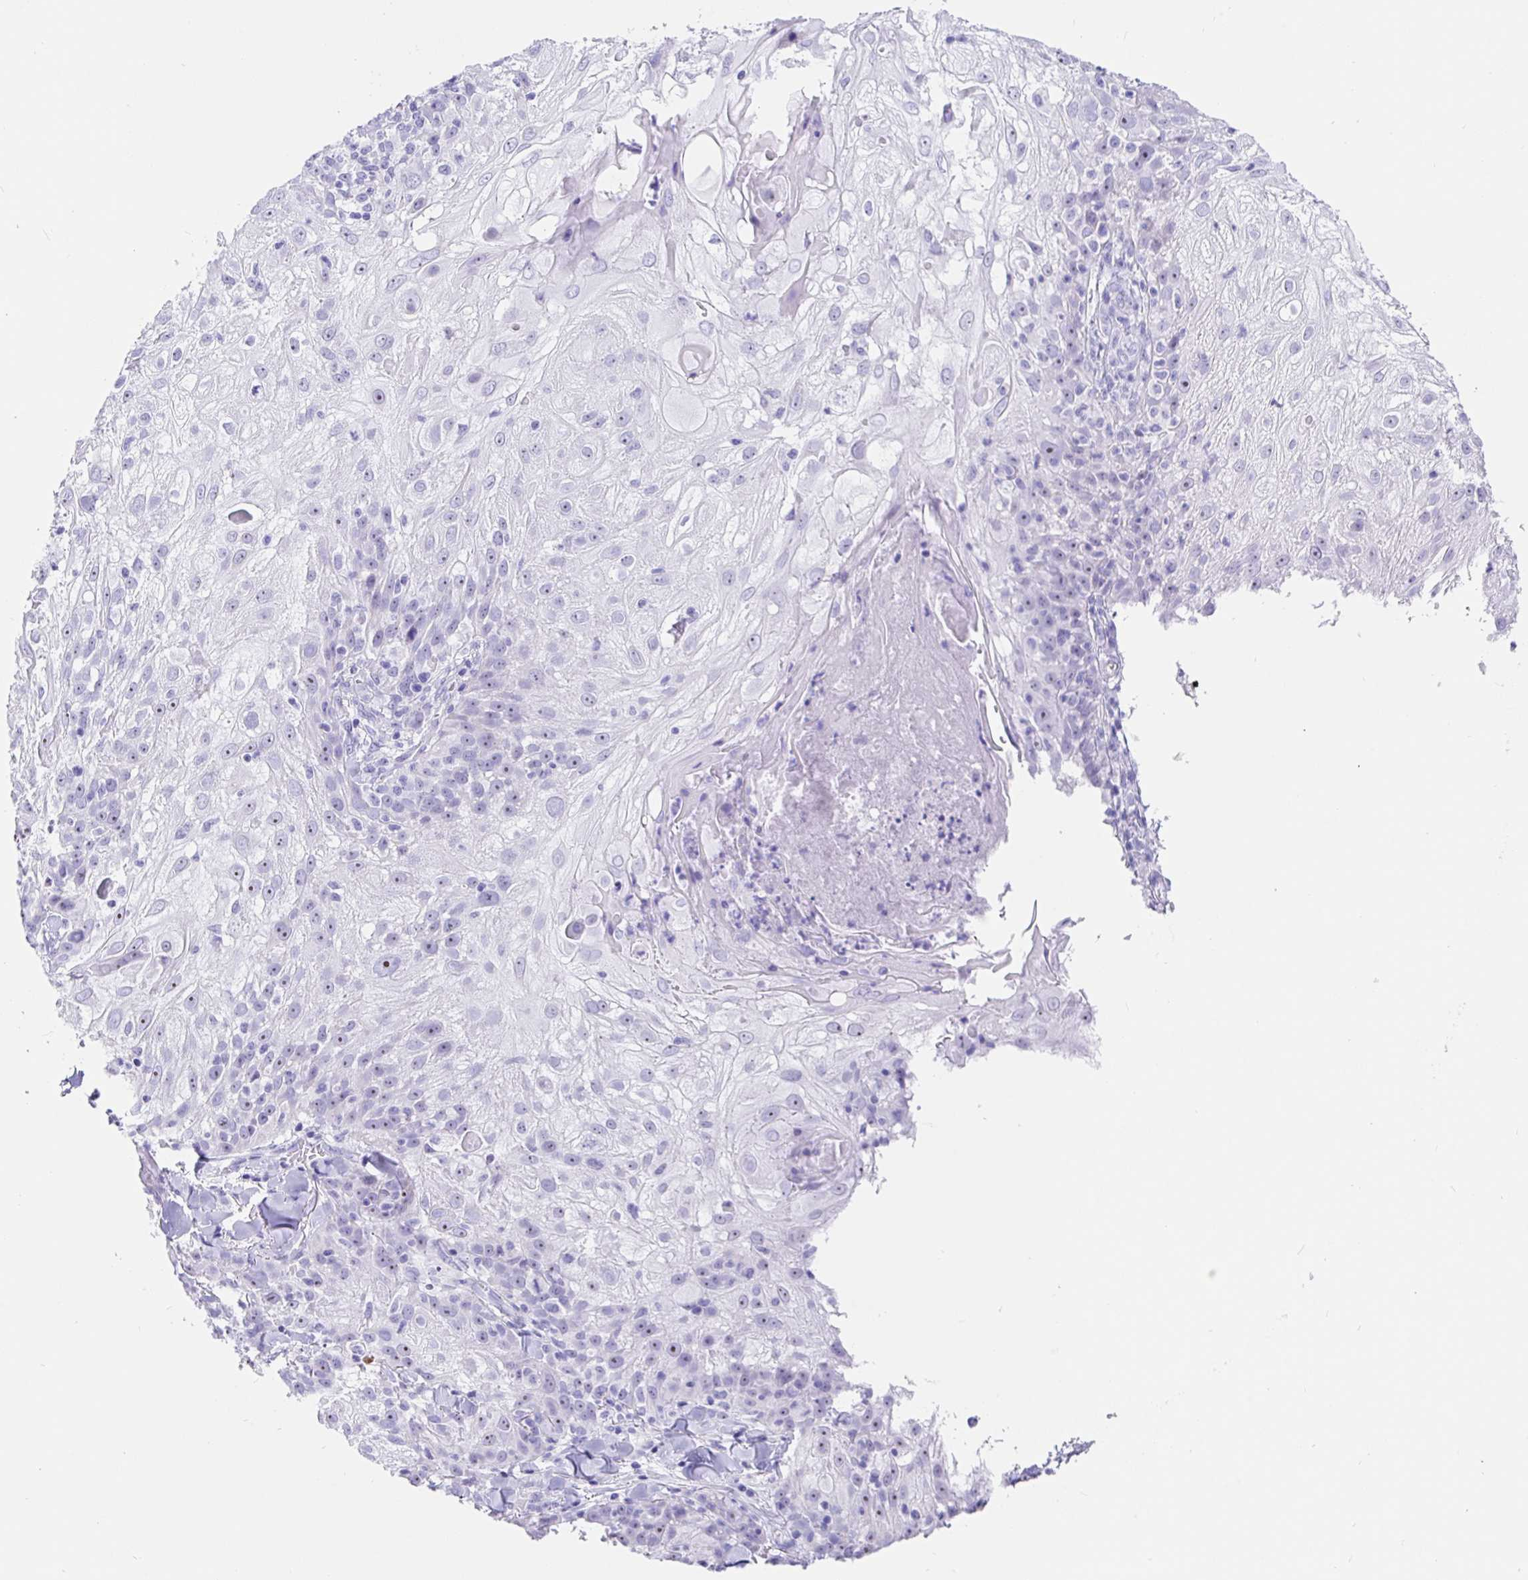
{"staining": {"intensity": "negative", "quantity": "none", "location": "none"}, "tissue": "skin cancer", "cell_type": "Tumor cells", "image_type": "cancer", "snomed": [{"axis": "morphology", "description": "Normal tissue, NOS"}, {"axis": "morphology", "description": "Squamous cell carcinoma, NOS"}, {"axis": "topography", "description": "Skin"}], "caption": "The IHC histopathology image has no significant expression in tumor cells of skin squamous cell carcinoma tissue. The staining is performed using DAB brown chromogen with nuclei counter-stained in using hematoxylin.", "gene": "PRAMEF19", "patient": {"sex": "female", "age": 83}}